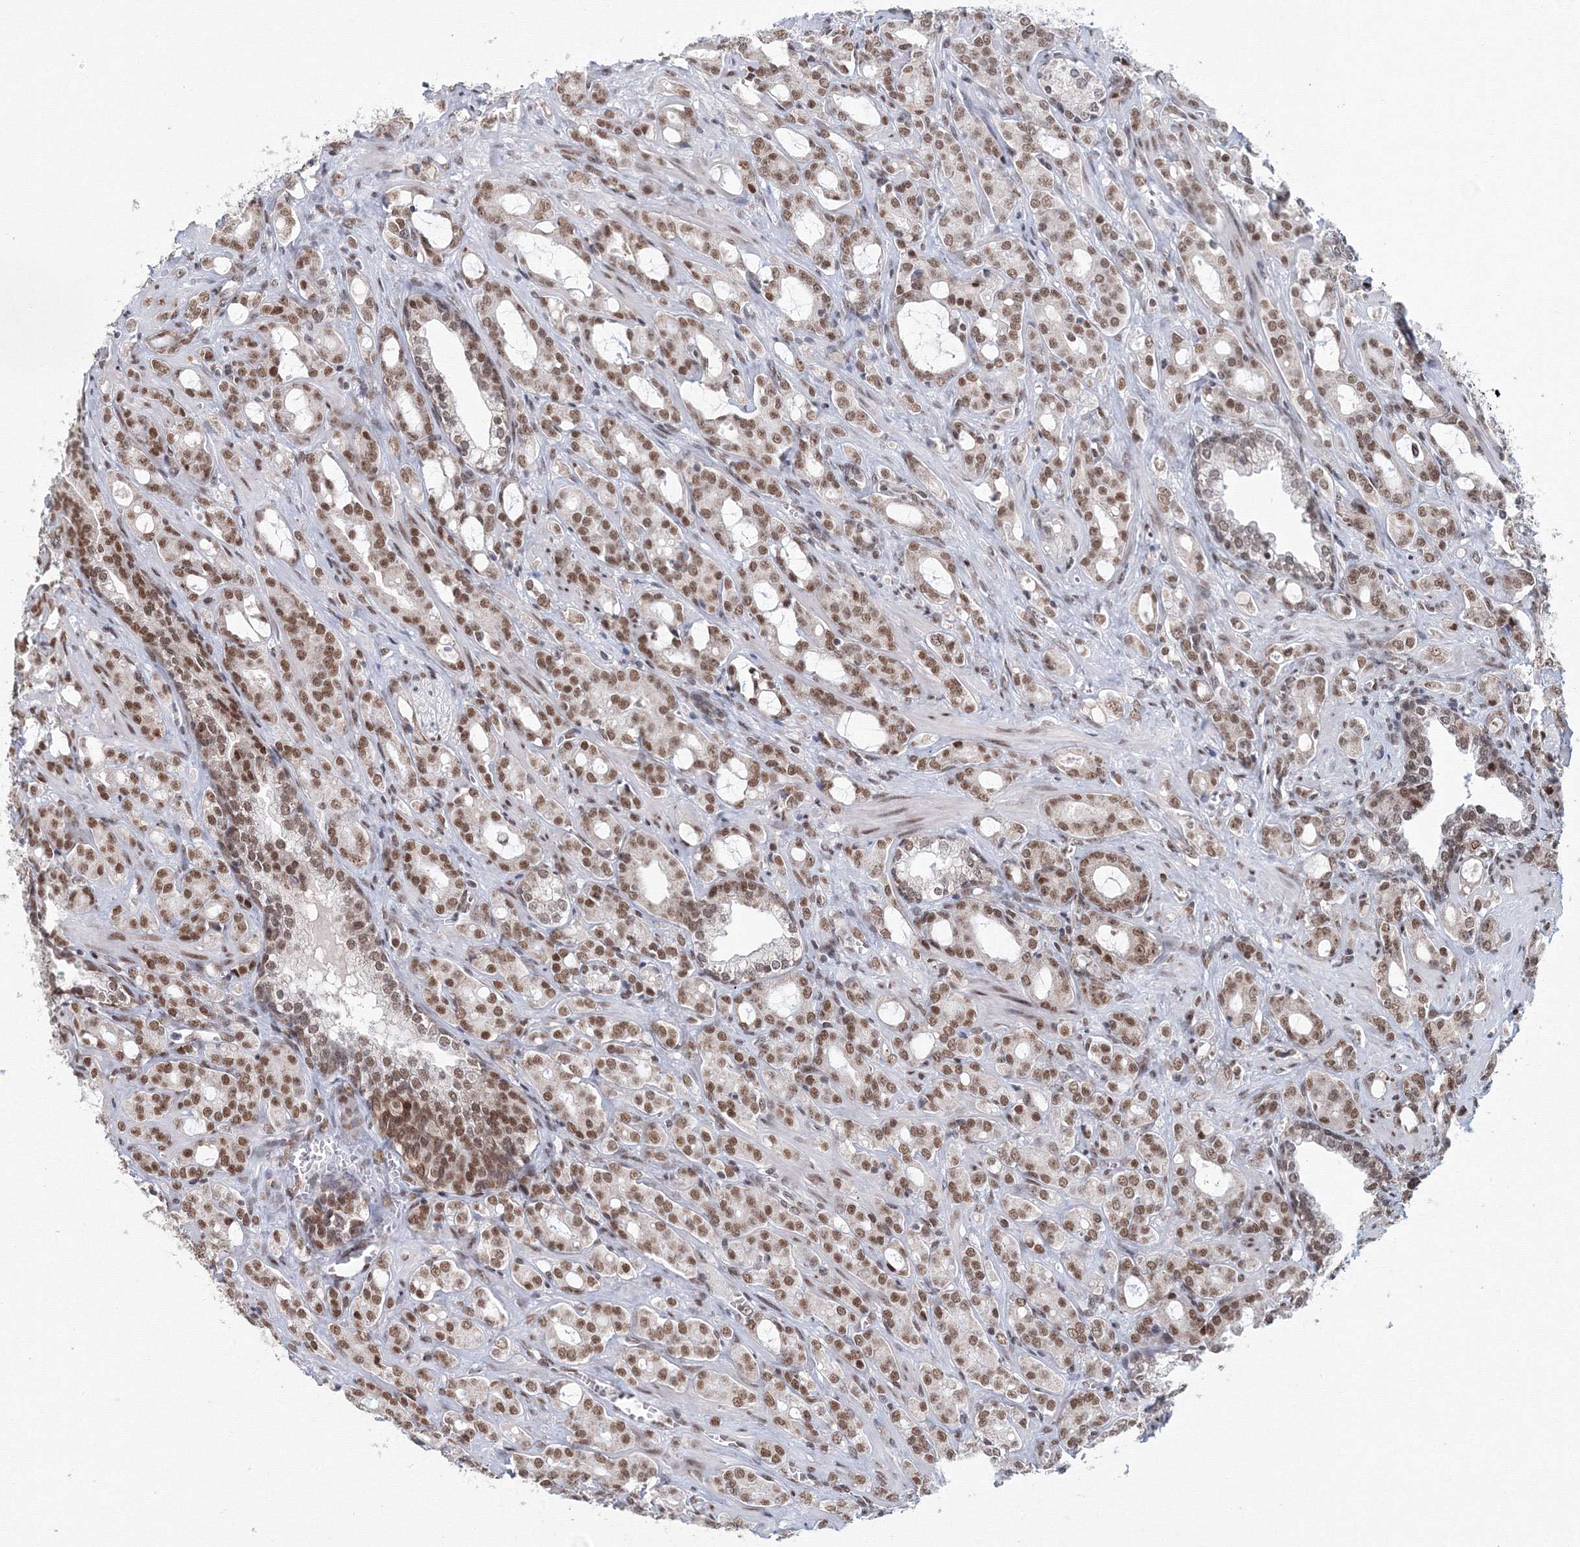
{"staining": {"intensity": "moderate", "quantity": ">75%", "location": "nuclear"}, "tissue": "prostate cancer", "cell_type": "Tumor cells", "image_type": "cancer", "snomed": [{"axis": "morphology", "description": "Adenocarcinoma, High grade"}, {"axis": "topography", "description": "Prostate"}], "caption": "Protein expression analysis of human prostate high-grade adenocarcinoma reveals moderate nuclear positivity in approximately >75% of tumor cells.", "gene": "SF3B6", "patient": {"sex": "male", "age": 72}}